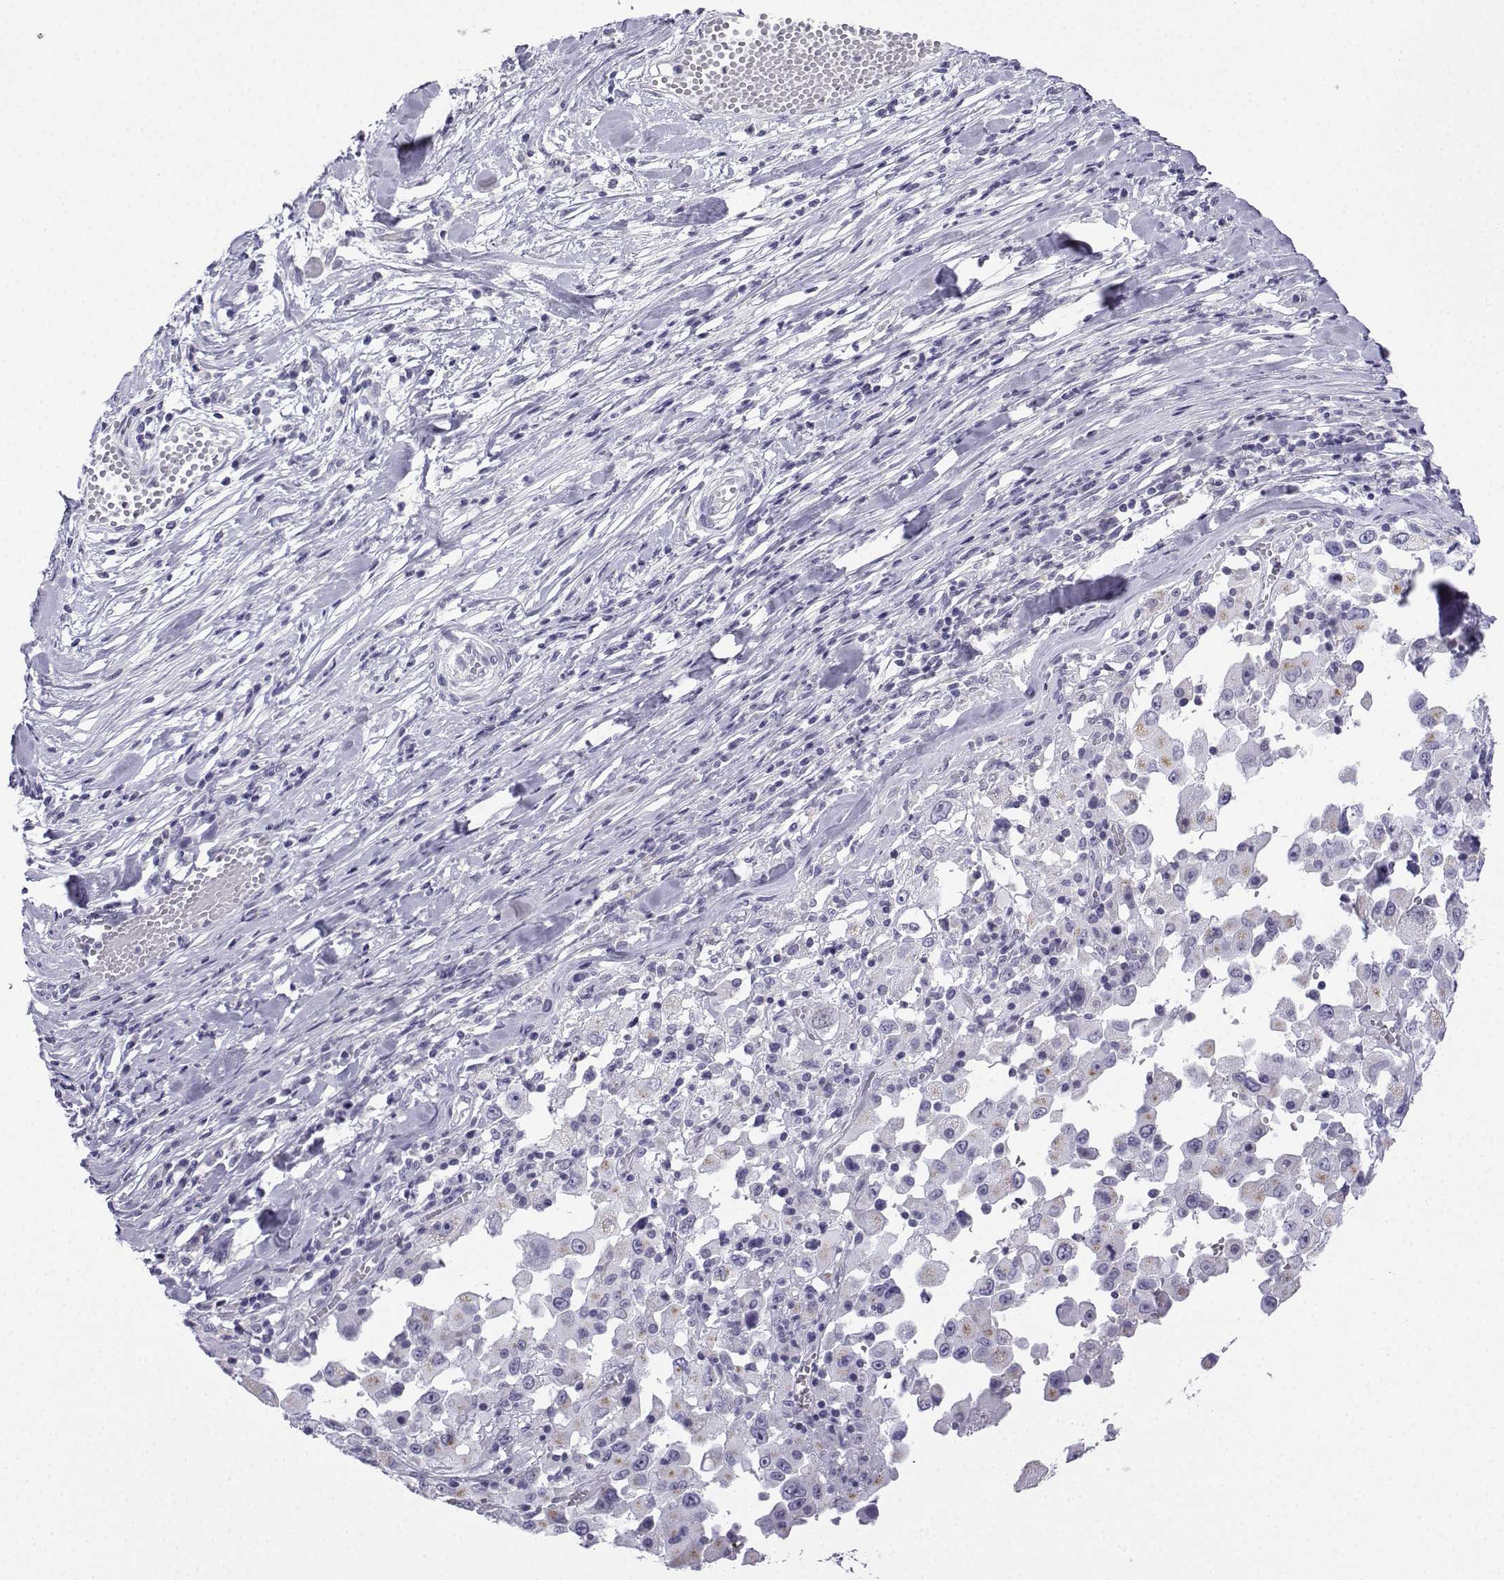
{"staining": {"intensity": "negative", "quantity": "none", "location": "none"}, "tissue": "melanoma", "cell_type": "Tumor cells", "image_type": "cancer", "snomed": [{"axis": "morphology", "description": "Malignant melanoma, Metastatic site"}, {"axis": "topography", "description": "Lymph node"}], "caption": "Micrograph shows no significant protein staining in tumor cells of malignant melanoma (metastatic site).", "gene": "ACRBP", "patient": {"sex": "male", "age": 50}}